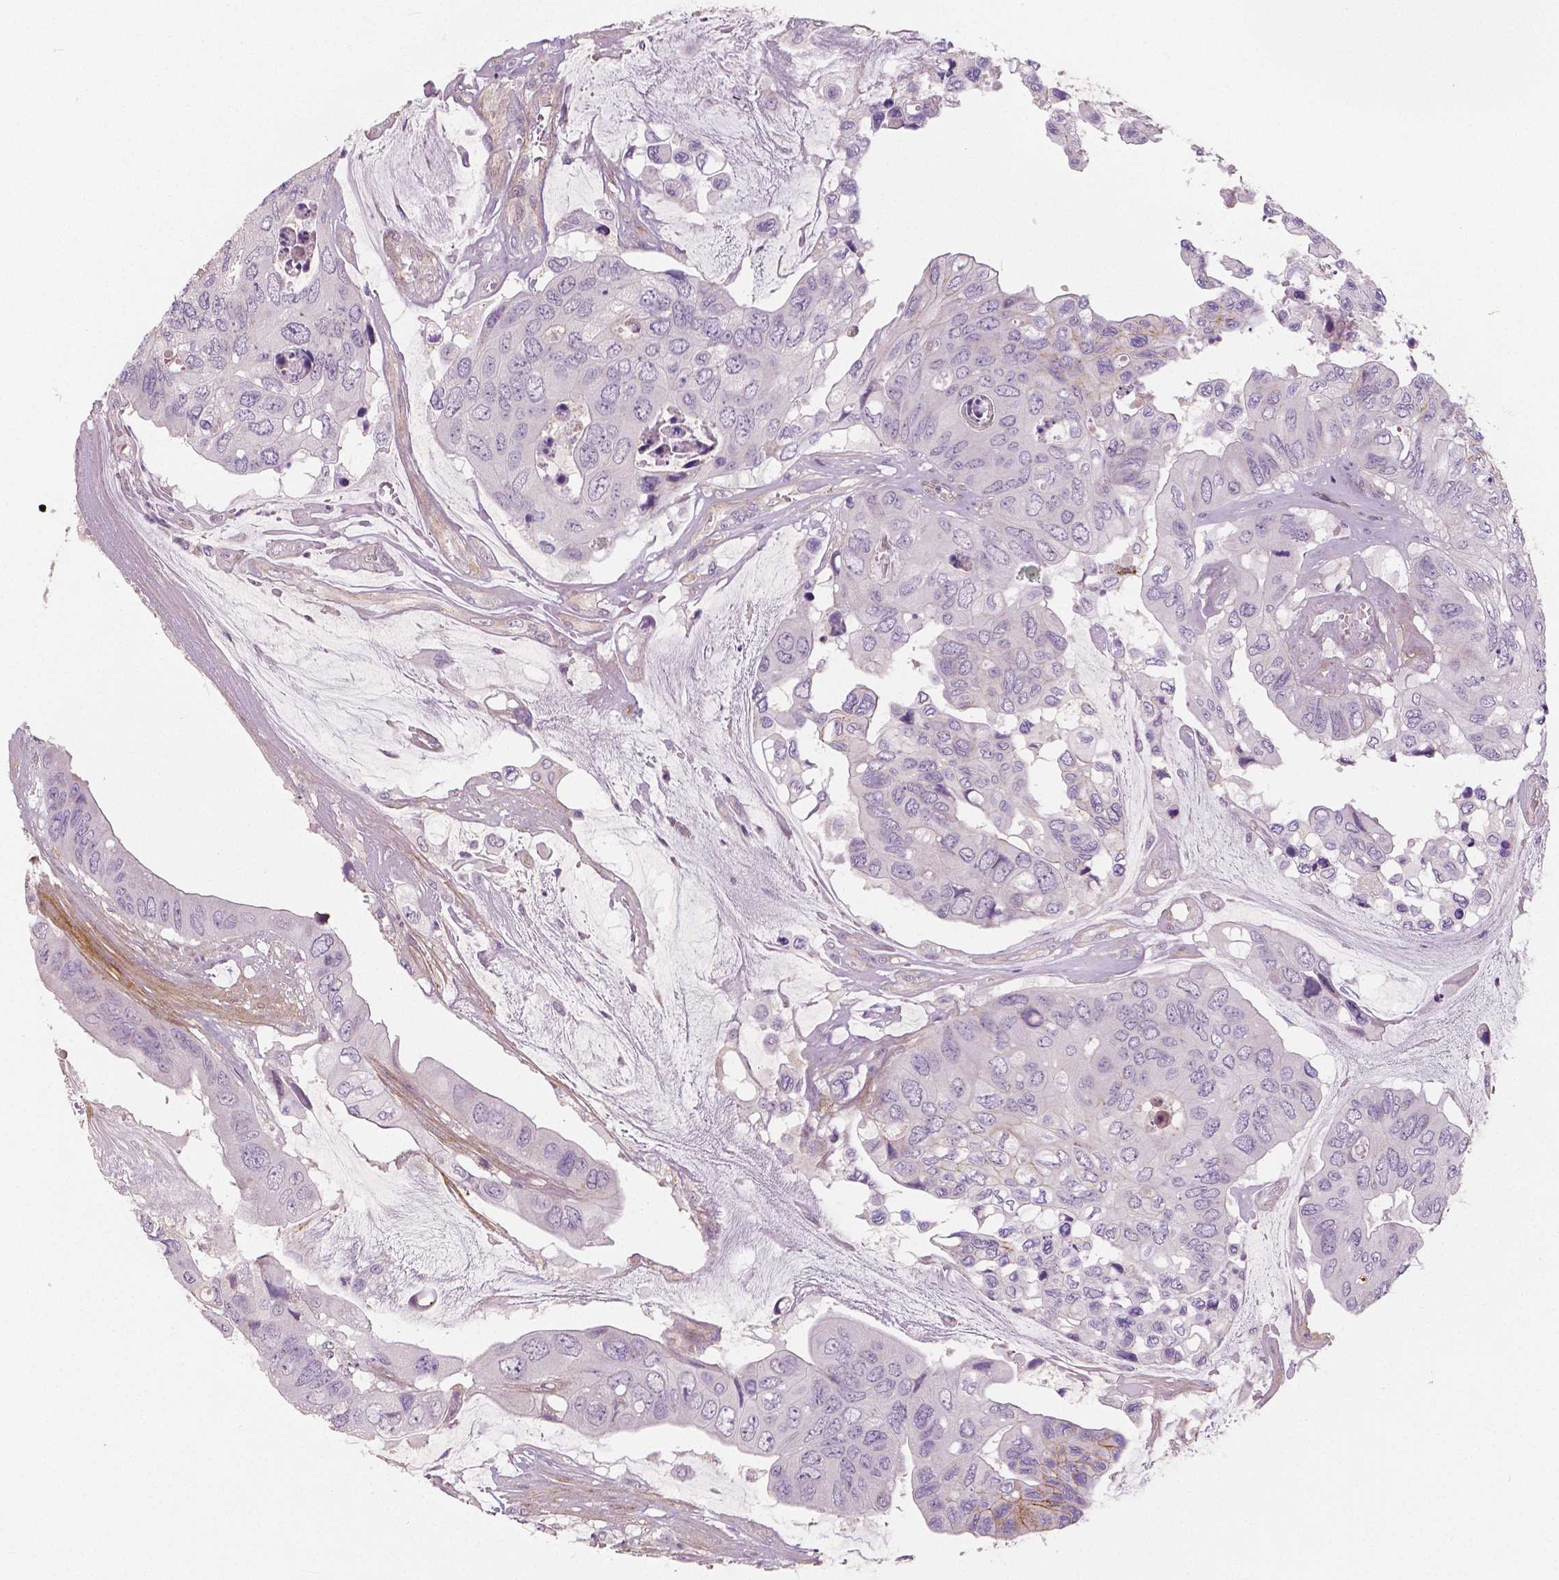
{"staining": {"intensity": "negative", "quantity": "none", "location": "none"}, "tissue": "colorectal cancer", "cell_type": "Tumor cells", "image_type": "cancer", "snomed": [{"axis": "morphology", "description": "Adenocarcinoma, NOS"}, {"axis": "topography", "description": "Rectum"}], "caption": "High power microscopy histopathology image of an immunohistochemistry micrograph of colorectal adenocarcinoma, revealing no significant staining in tumor cells.", "gene": "FLT1", "patient": {"sex": "male", "age": 63}}